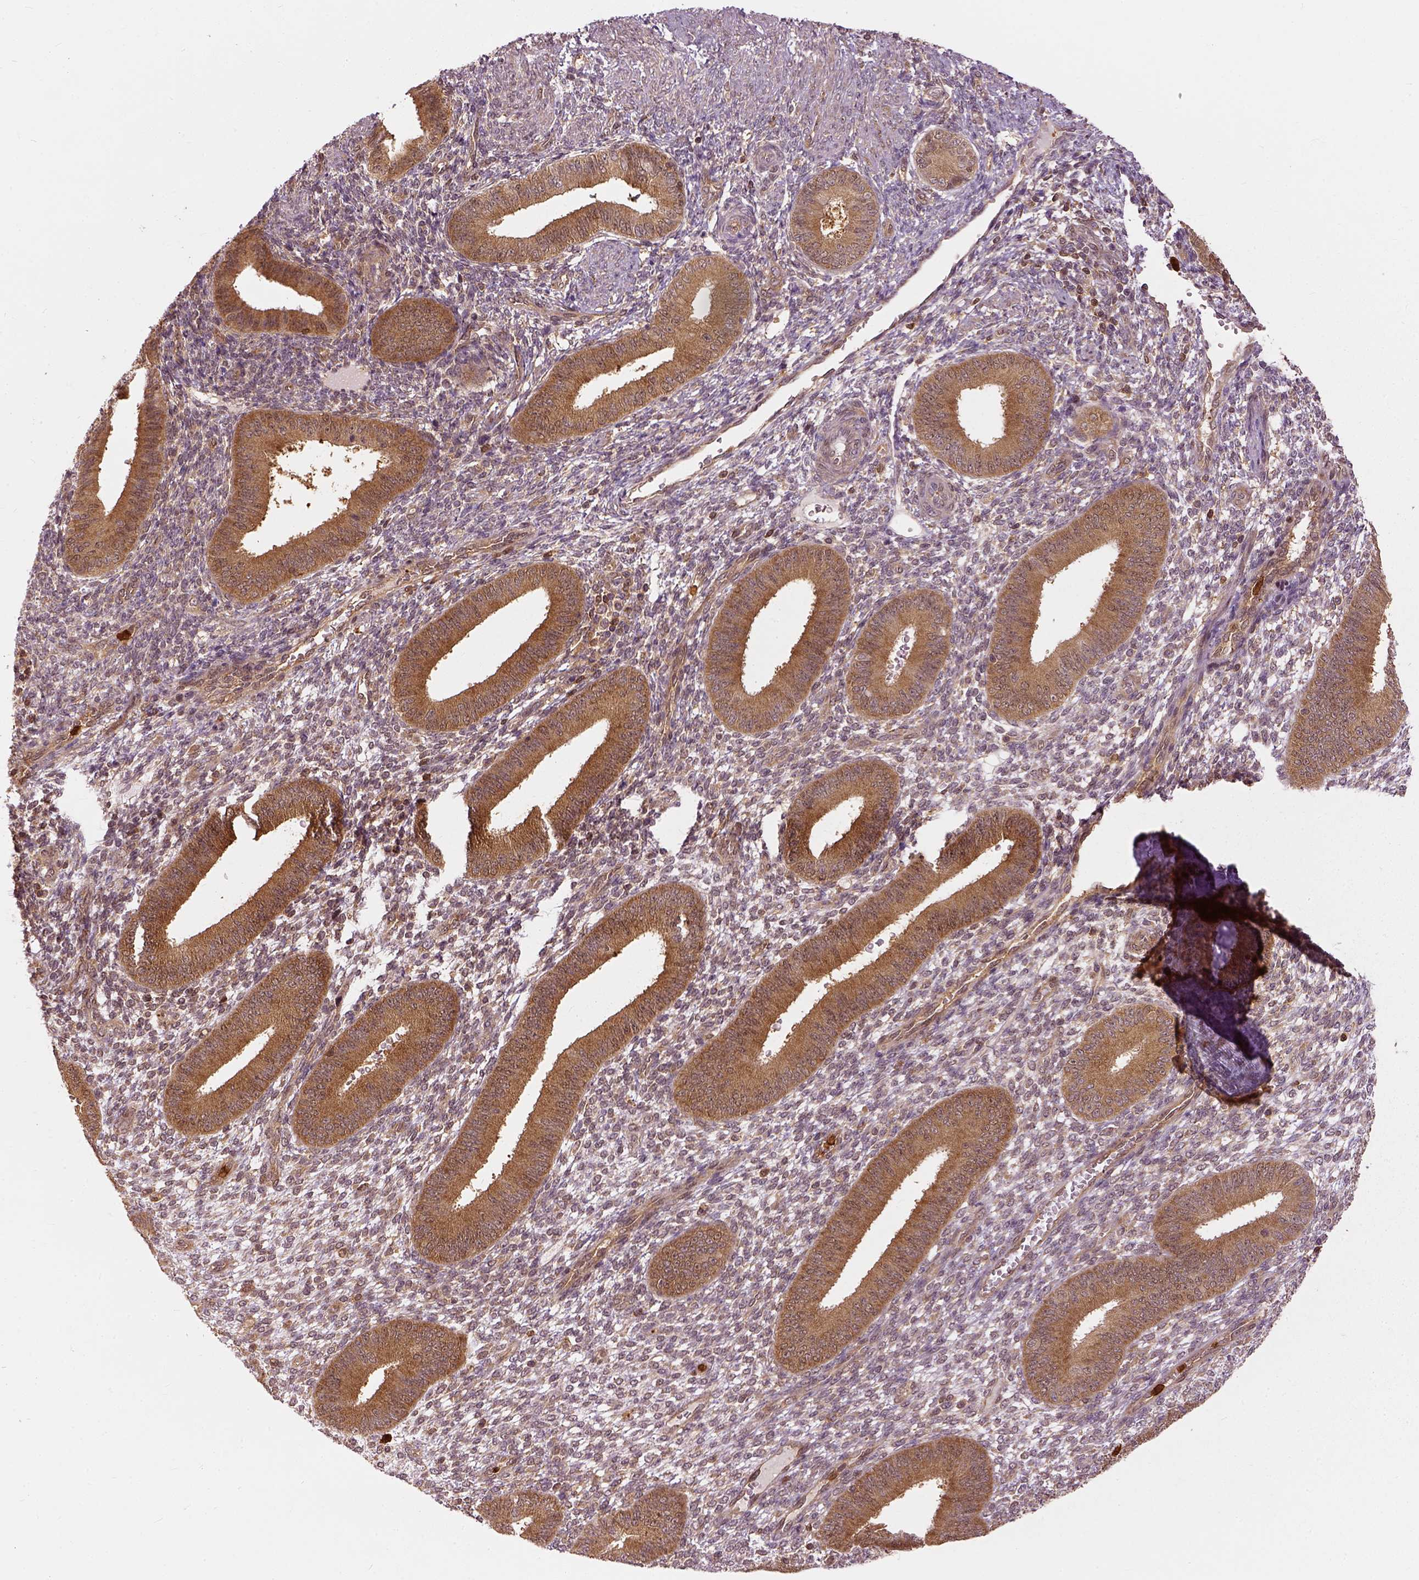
{"staining": {"intensity": "moderate", "quantity": ">75%", "location": "cytoplasmic/membranous"}, "tissue": "endometrium", "cell_type": "Cells in endometrial stroma", "image_type": "normal", "snomed": [{"axis": "morphology", "description": "Normal tissue, NOS"}, {"axis": "topography", "description": "Endometrium"}], "caption": "A brown stain shows moderate cytoplasmic/membranous staining of a protein in cells in endometrial stroma of benign human endometrium. The protein of interest is stained brown, and the nuclei are stained in blue (DAB IHC with brightfield microscopy, high magnification).", "gene": "GPI", "patient": {"sex": "female", "age": 39}}